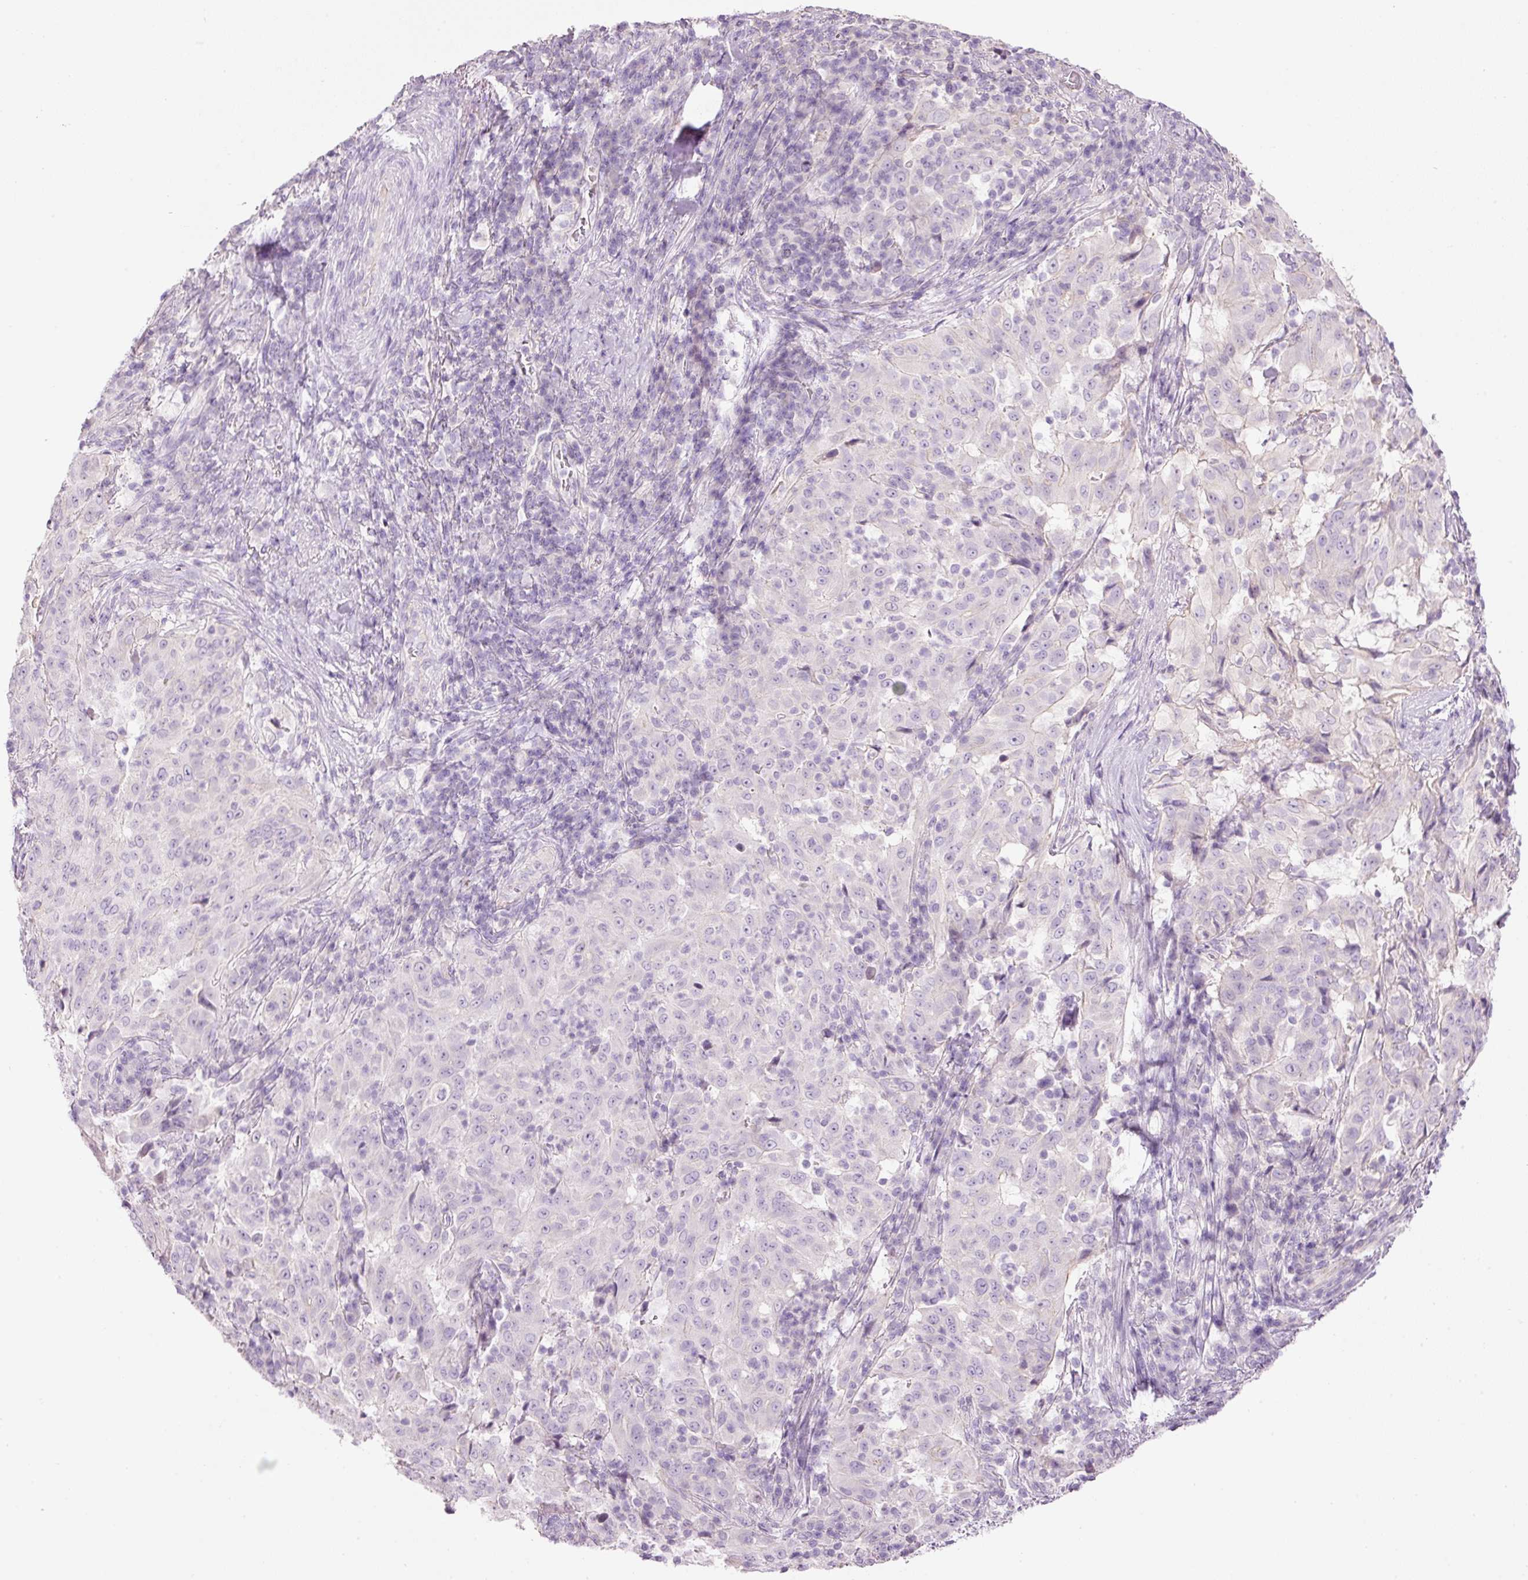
{"staining": {"intensity": "negative", "quantity": "none", "location": "none"}, "tissue": "pancreatic cancer", "cell_type": "Tumor cells", "image_type": "cancer", "snomed": [{"axis": "morphology", "description": "Adenocarcinoma, NOS"}, {"axis": "topography", "description": "Pancreas"}], "caption": "IHC histopathology image of human adenocarcinoma (pancreatic) stained for a protein (brown), which exhibits no positivity in tumor cells.", "gene": "CMA1", "patient": {"sex": "male", "age": 63}}